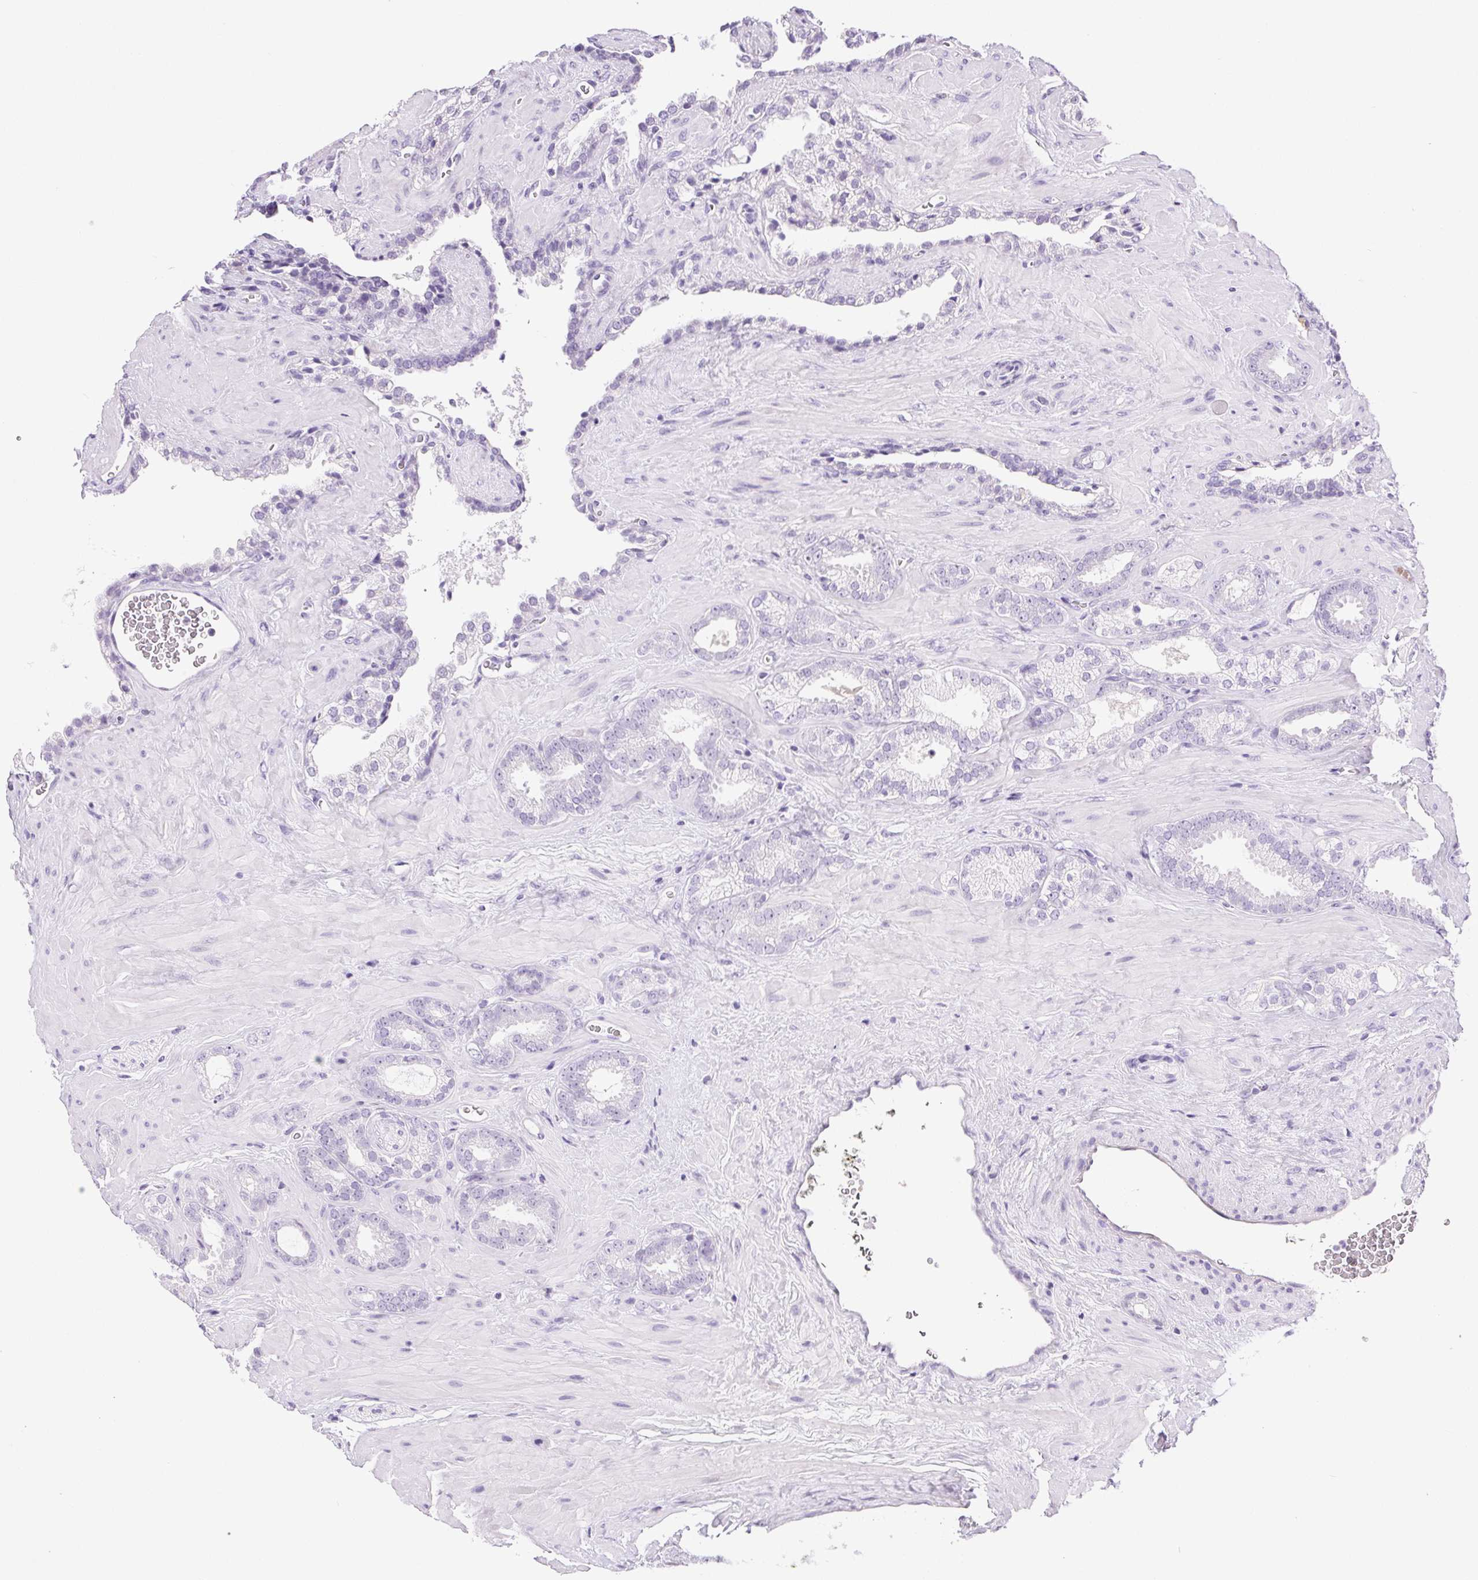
{"staining": {"intensity": "negative", "quantity": "none", "location": "none"}, "tissue": "prostate cancer", "cell_type": "Tumor cells", "image_type": "cancer", "snomed": [{"axis": "morphology", "description": "Adenocarcinoma, Low grade"}, {"axis": "topography", "description": "Prostate"}], "caption": "A micrograph of prostate adenocarcinoma (low-grade) stained for a protein shows no brown staining in tumor cells.", "gene": "C20orf85", "patient": {"sex": "male", "age": 62}}